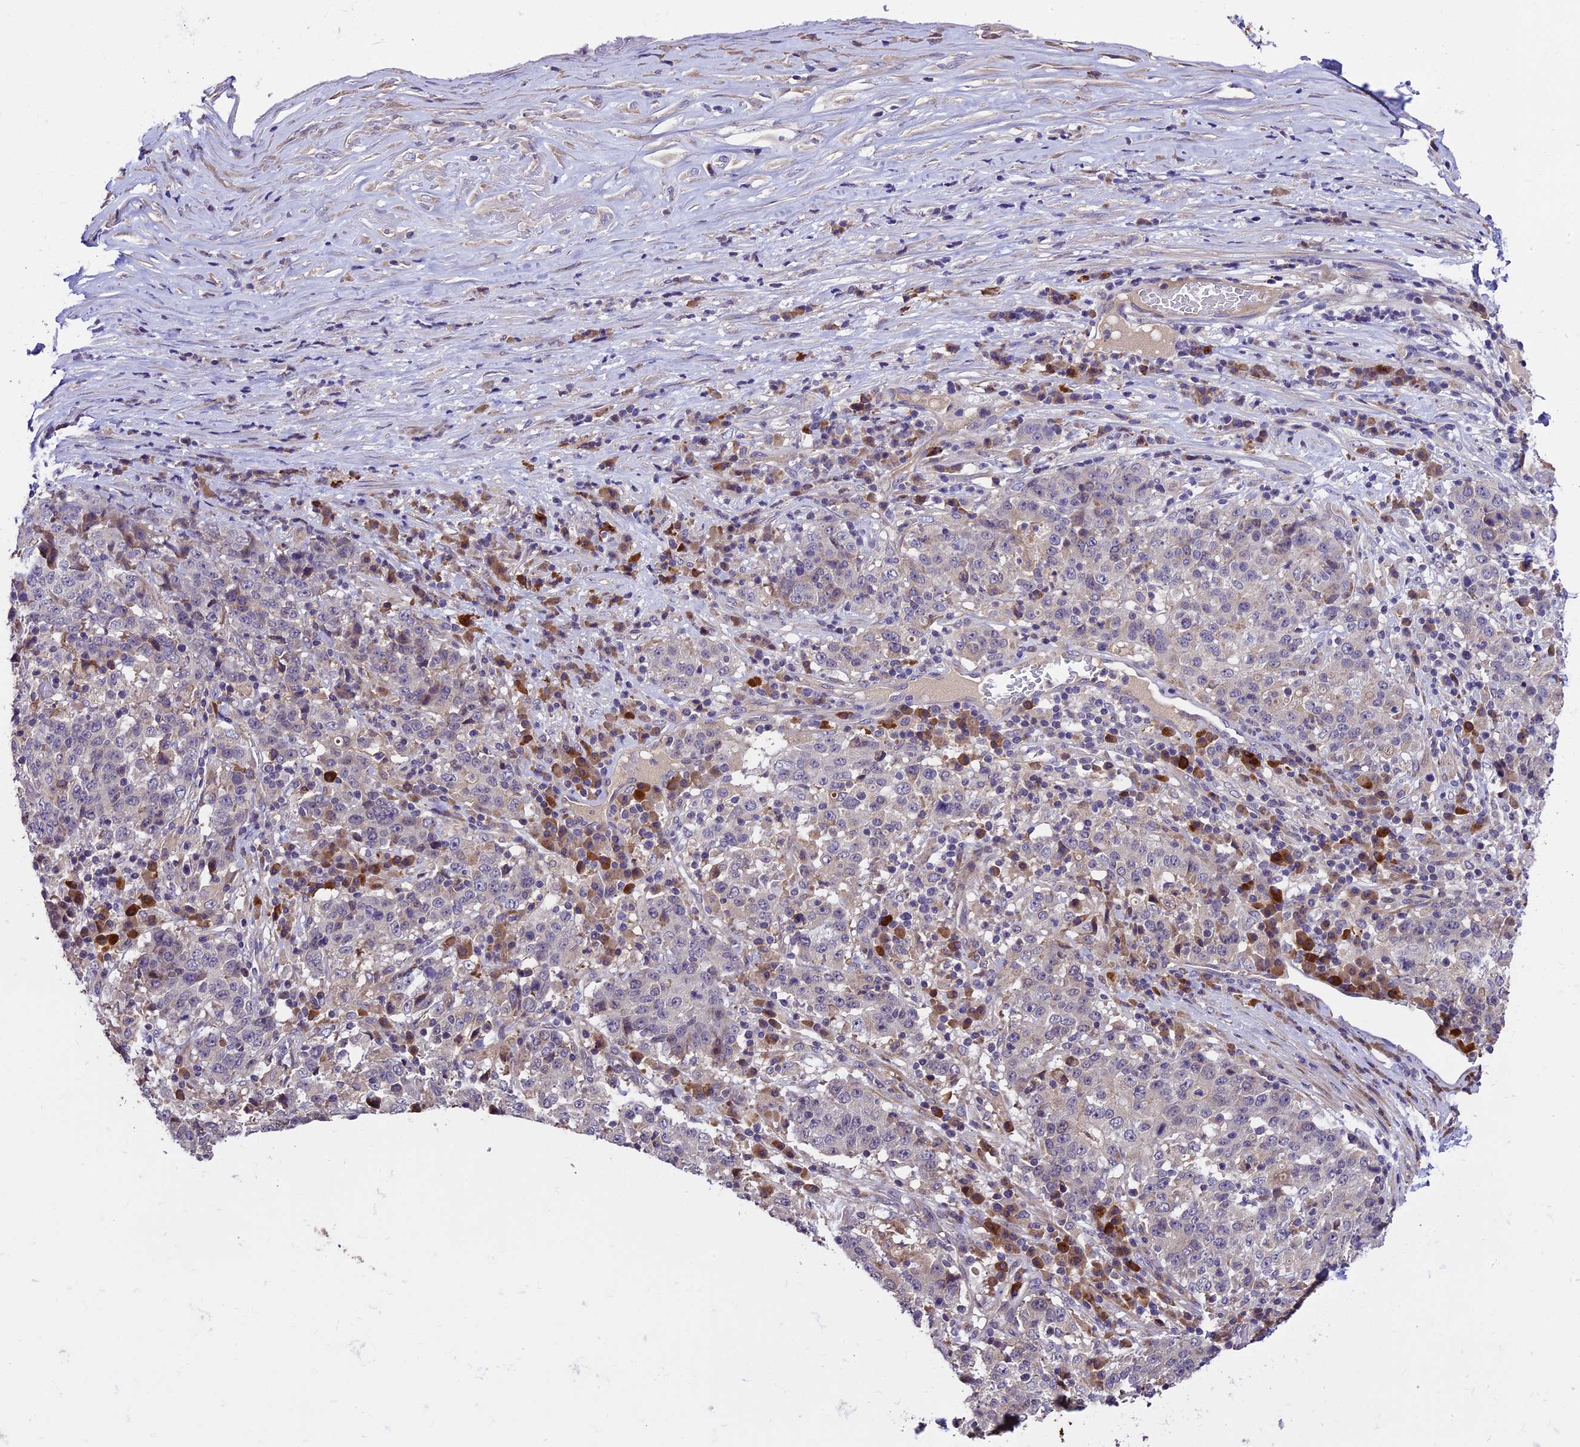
{"staining": {"intensity": "negative", "quantity": "none", "location": "none"}, "tissue": "stomach cancer", "cell_type": "Tumor cells", "image_type": "cancer", "snomed": [{"axis": "morphology", "description": "Adenocarcinoma, NOS"}, {"axis": "topography", "description": "Stomach"}], "caption": "Image shows no significant protein expression in tumor cells of adenocarcinoma (stomach).", "gene": "ABCC10", "patient": {"sex": "male", "age": 59}}